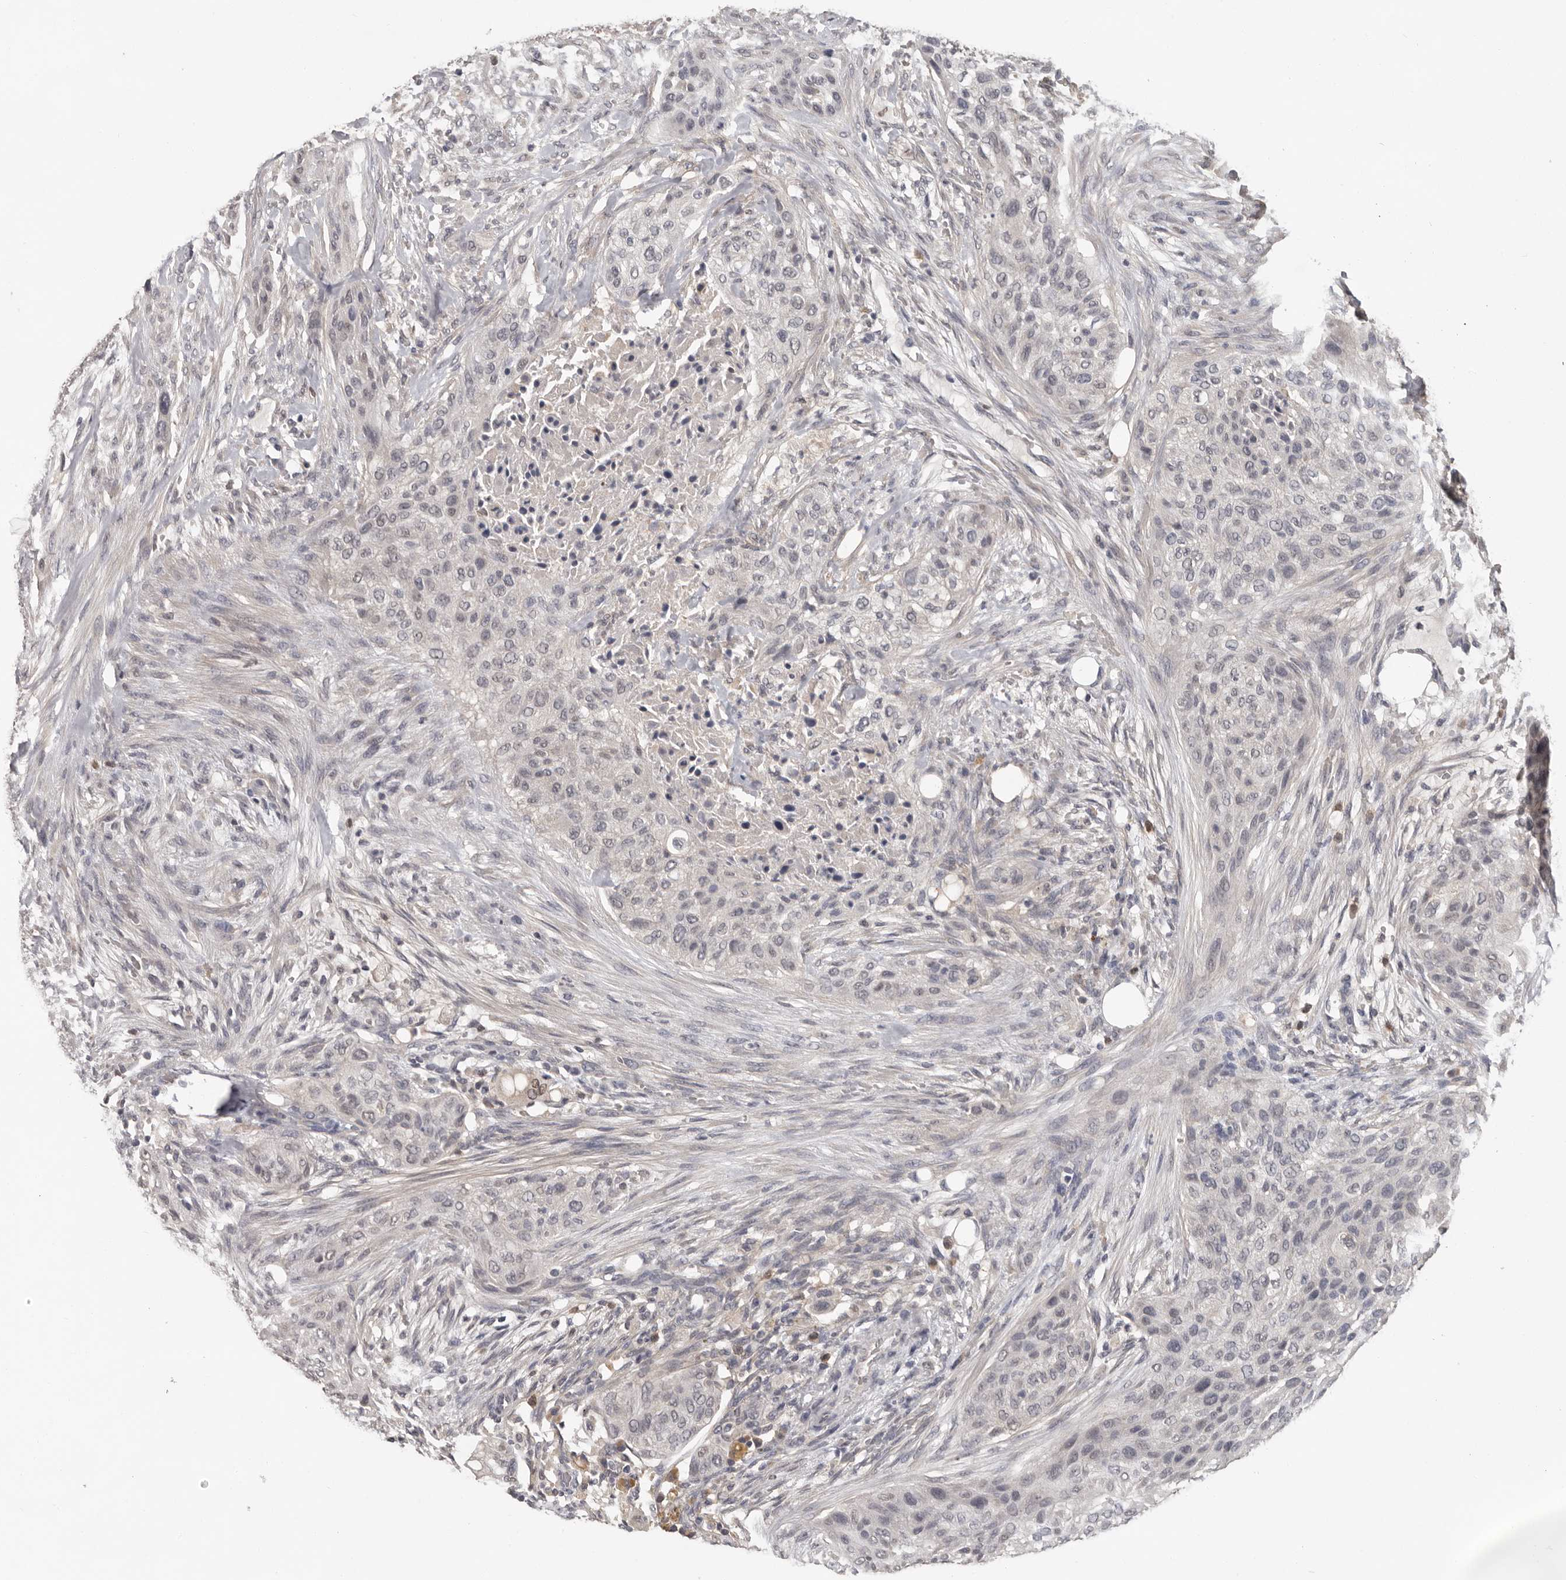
{"staining": {"intensity": "negative", "quantity": "none", "location": "none"}, "tissue": "urothelial cancer", "cell_type": "Tumor cells", "image_type": "cancer", "snomed": [{"axis": "morphology", "description": "Urothelial carcinoma, High grade"}, {"axis": "topography", "description": "Urinary bladder"}], "caption": "Immunohistochemical staining of human urothelial cancer demonstrates no significant expression in tumor cells.", "gene": "MTF1", "patient": {"sex": "male", "age": 35}}